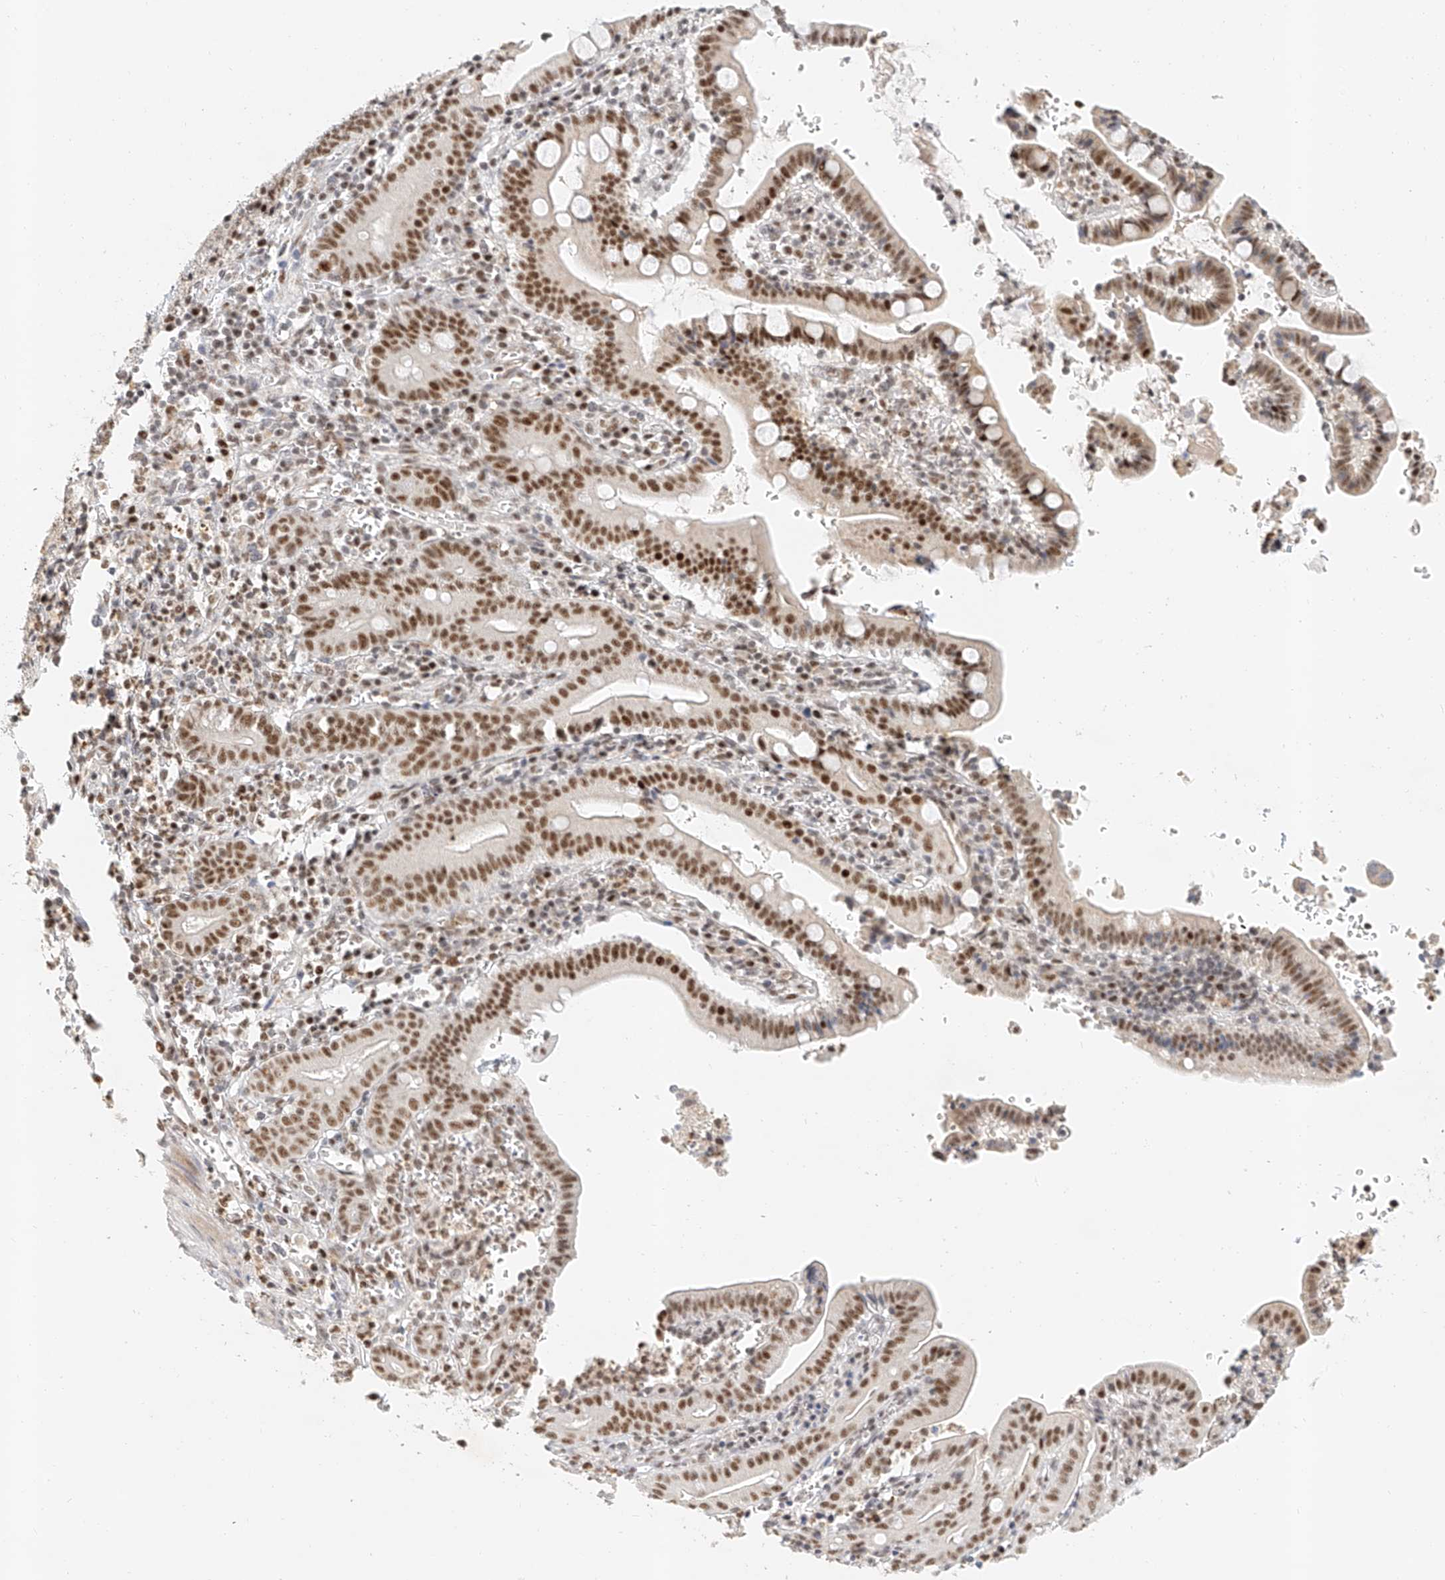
{"staining": {"intensity": "strong", "quantity": ">75%", "location": "nuclear"}, "tissue": "pancreatic cancer", "cell_type": "Tumor cells", "image_type": "cancer", "snomed": [{"axis": "morphology", "description": "Adenocarcinoma, NOS"}, {"axis": "topography", "description": "Pancreas"}], "caption": "Adenocarcinoma (pancreatic) stained for a protein (brown) shows strong nuclear positive staining in about >75% of tumor cells.", "gene": "CXorf58", "patient": {"sex": "male", "age": 70}}